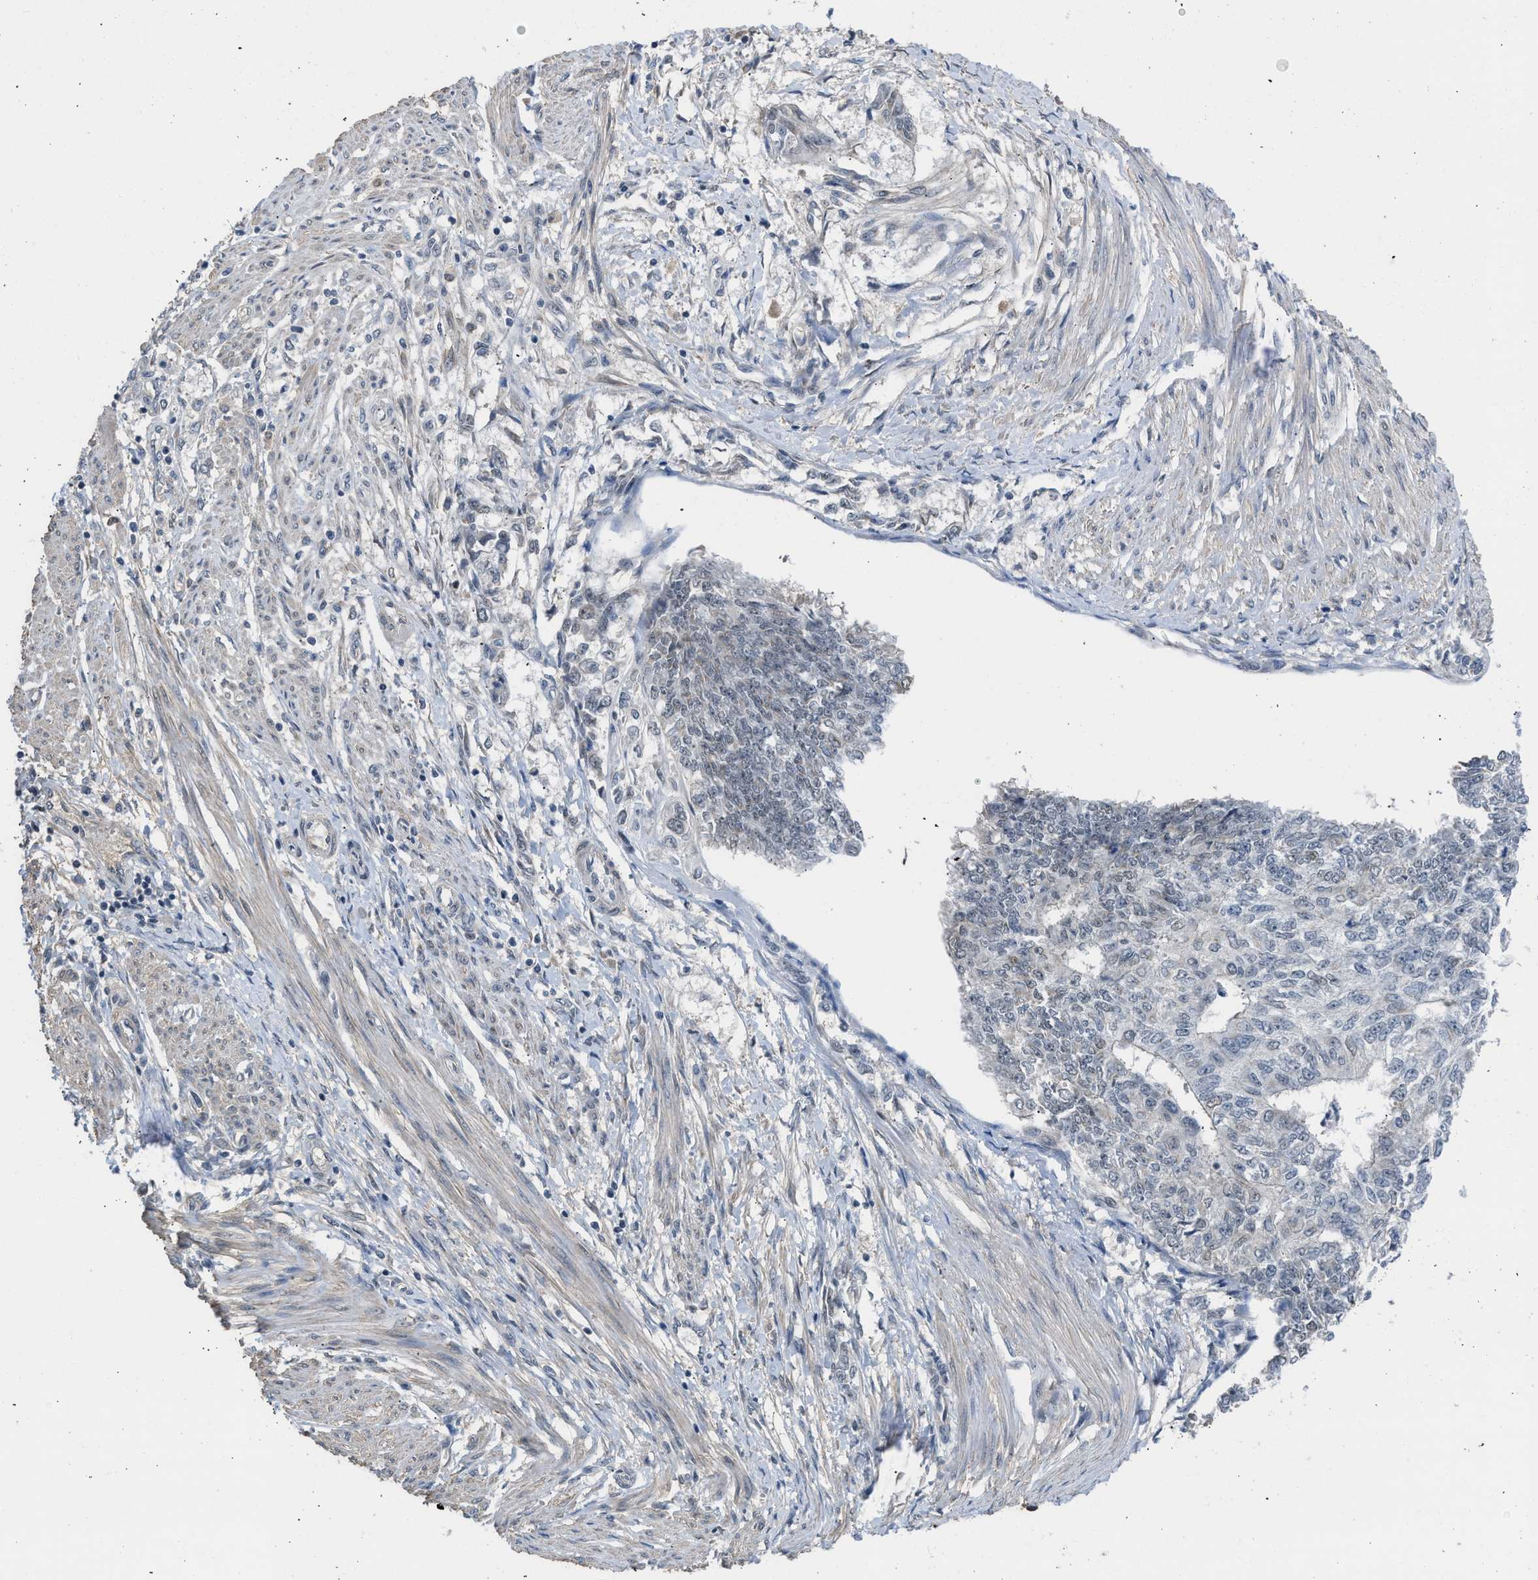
{"staining": {"intensity": "negative", "quantity": "none", "location": "none"}, "tissue": "endometrial cancer", "cell_type": "Tumor cells", "image_type": "cancer", "snomed": [{"axis": "morphology", "description": "Adenocarcinoma, NOS"}, {"axis": "topography", "description": "Endometrium"}], "caption": "Immunohistochemistry (IHC) photomicrograph of neoplastic tissue: human adenocarcinoma (endometrial) stained with DAB (3,3'-diaminobenzidine) displays no significant protein positivity in tumor cells.", "gene": "TERF2IP", "patient": {"sex": "female", "age": 32}}